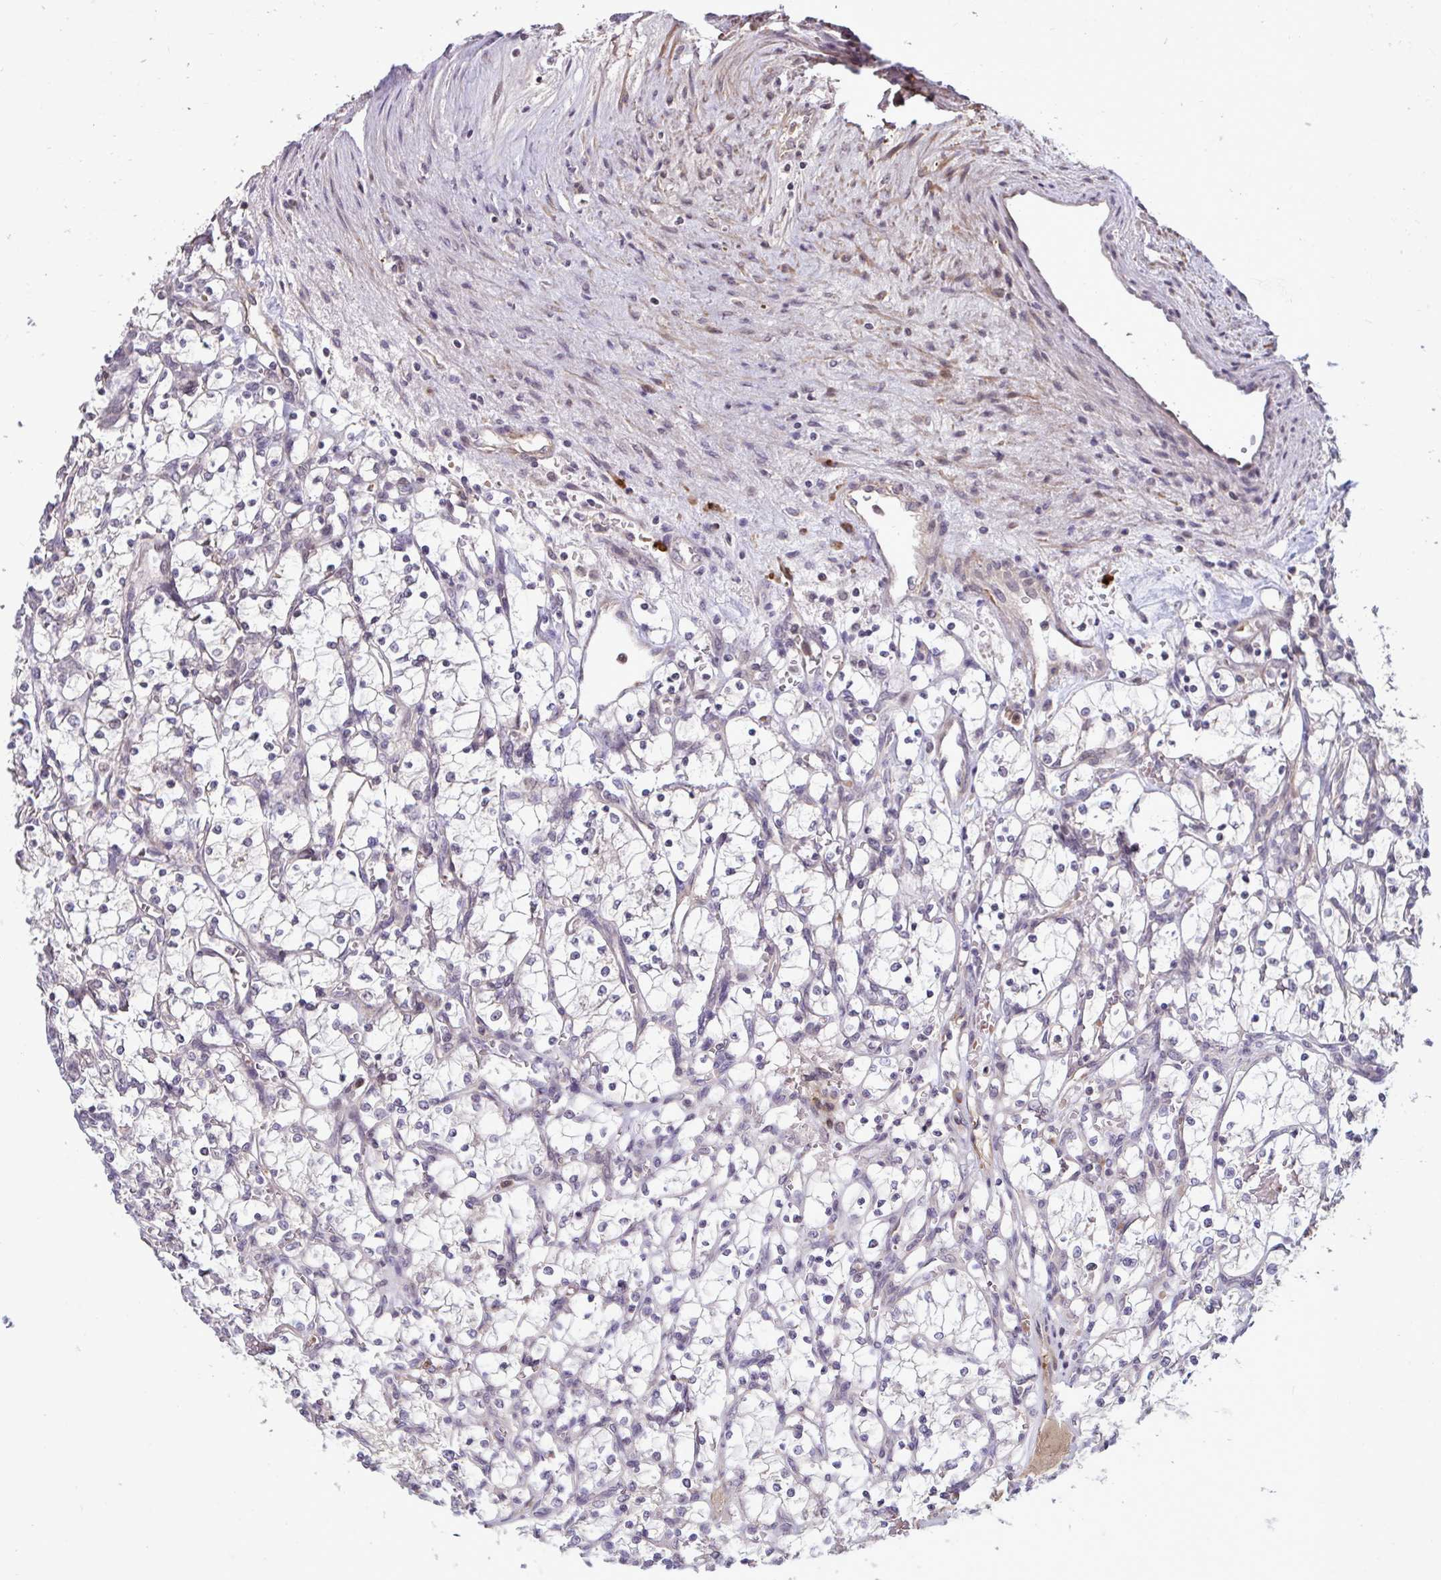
{"staining": {"intensity": "negative", "quantity": "none", "location": "none"}, "tissue": "renal cancer", "cell_type": "Tumor cells", "image_type": "cancer", "snomed": [{"axis": "morphology", "description": "Adenocarcinoma, NOS"}, {"axis": "topography", "description": "Kidney"}], "caption": "The image shows no significant staining in tumor cells of adenocarcinoma (renal). (DAB IHC with hematoxylin counter stain).", "gene": "ZSCAN9", "patient": {"sex": "female", "age": 69}}